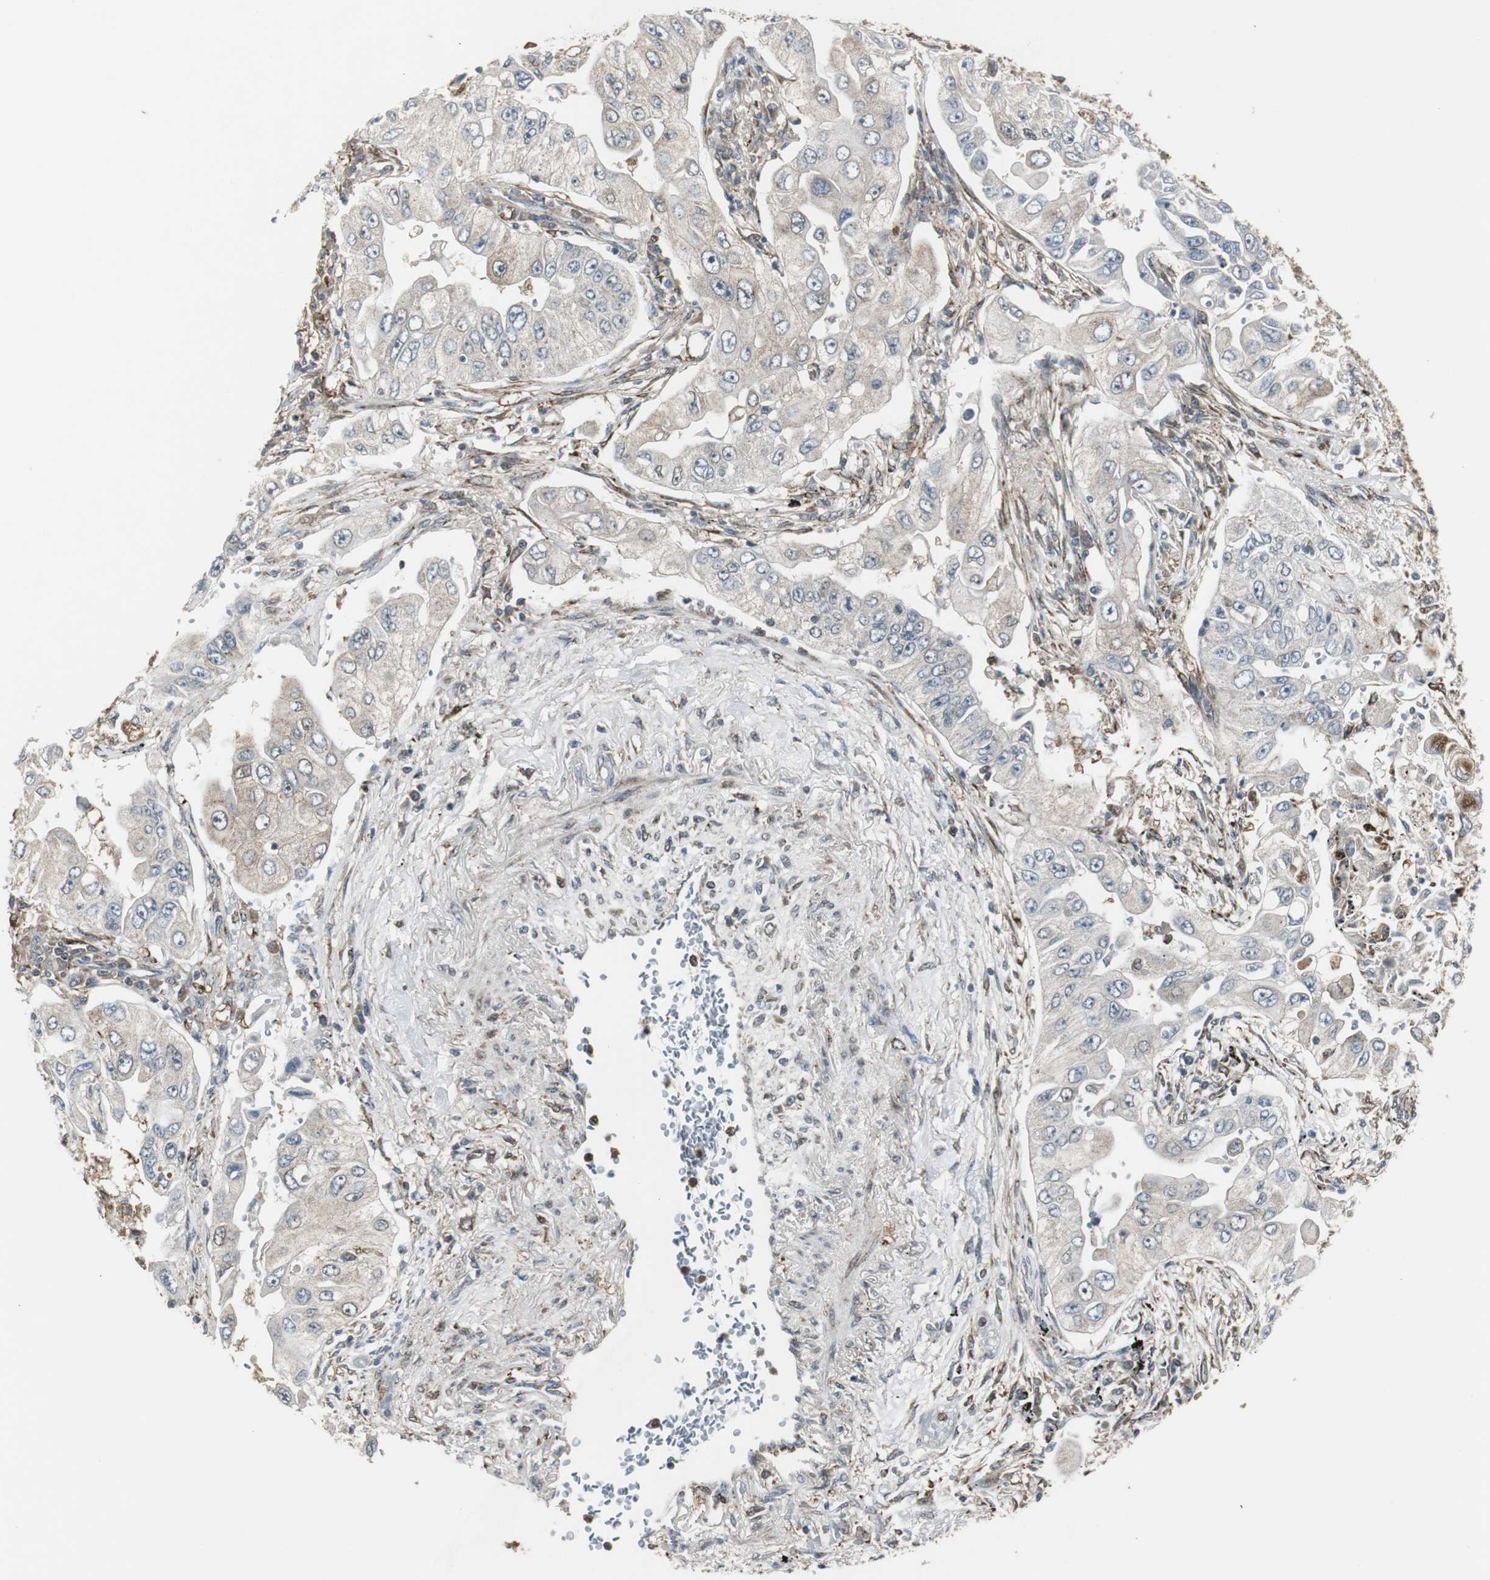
{"staining": {"intensity": "weak", "quantity": "25%-75%", "location": "cytoplasmic/membranous"}, "tissue": "lung cancer", "cell_type": "Tumor cells", "image_type": "cancer", "snomed": [{"axis": "morphology", "description": "Adenocarcinoma, NOS"}, {"axis": "topography", "description": "Lung"}], "caption": "IHC (DAB (3,3'-diaminobenzidine)) staining of human lung adenocarcinoma demonstrates weak cytoplasmic/membranous protein expression in approximately 25%-75% of tumor cells.", "gene": "PLIN3", "patient": {"sex": "male", "age": 84}}